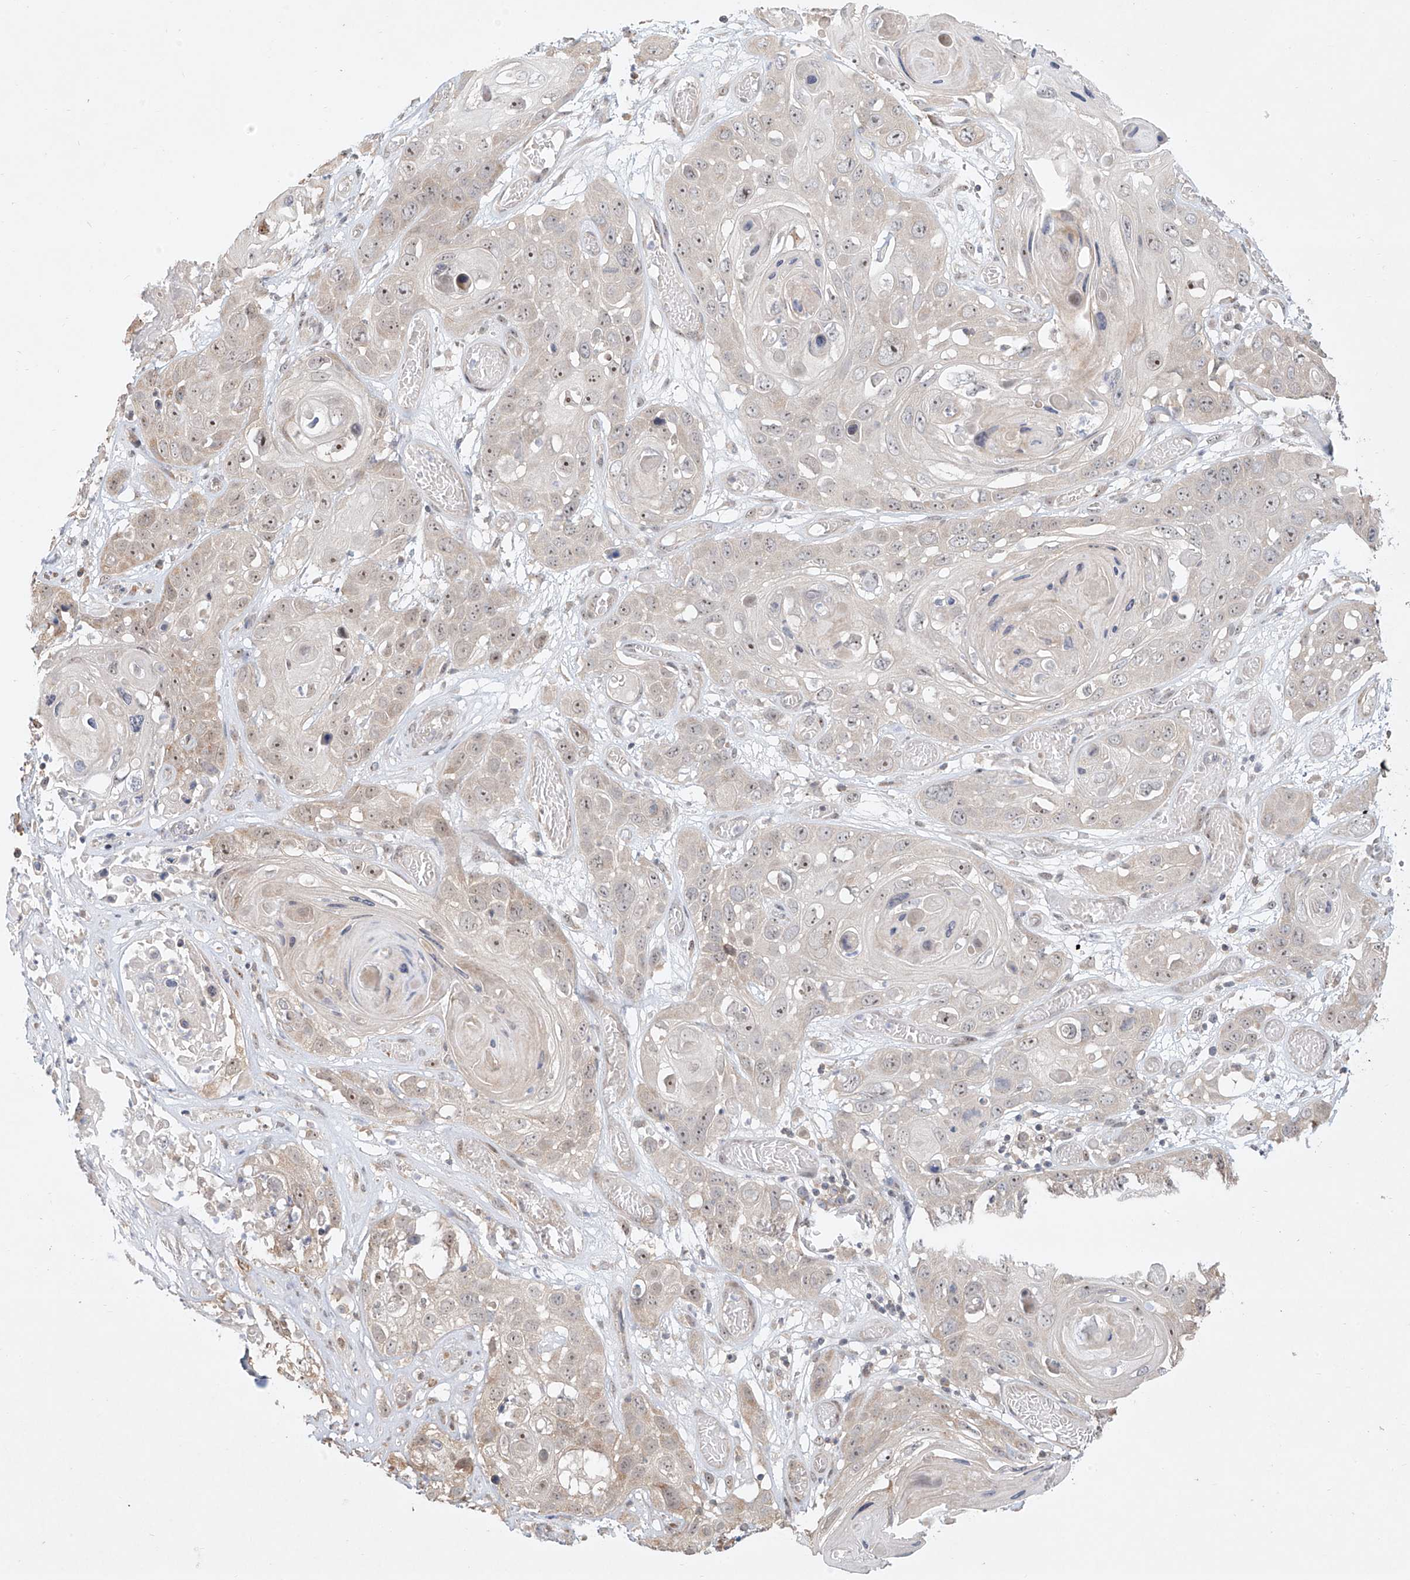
{"staining": {"intensity": "weak", "quantity": "<25%", "location": "nuclear"}, "tissue": "skin cancer", "cell_type": "Tumor cells", "image_type": "cancer", "snomed": [{"axis": "morphology", "description": "Squamous cell carcinoma, NOS"}, {"axis": "topography", "description": "Skin"}], "caption": "The immunohistochemistry image has no significant positivity in tumor cells of skin squamous cell carcinoma tissue.", "gene": "TASP1", "patient": {"sex": "male", "age": 55}}